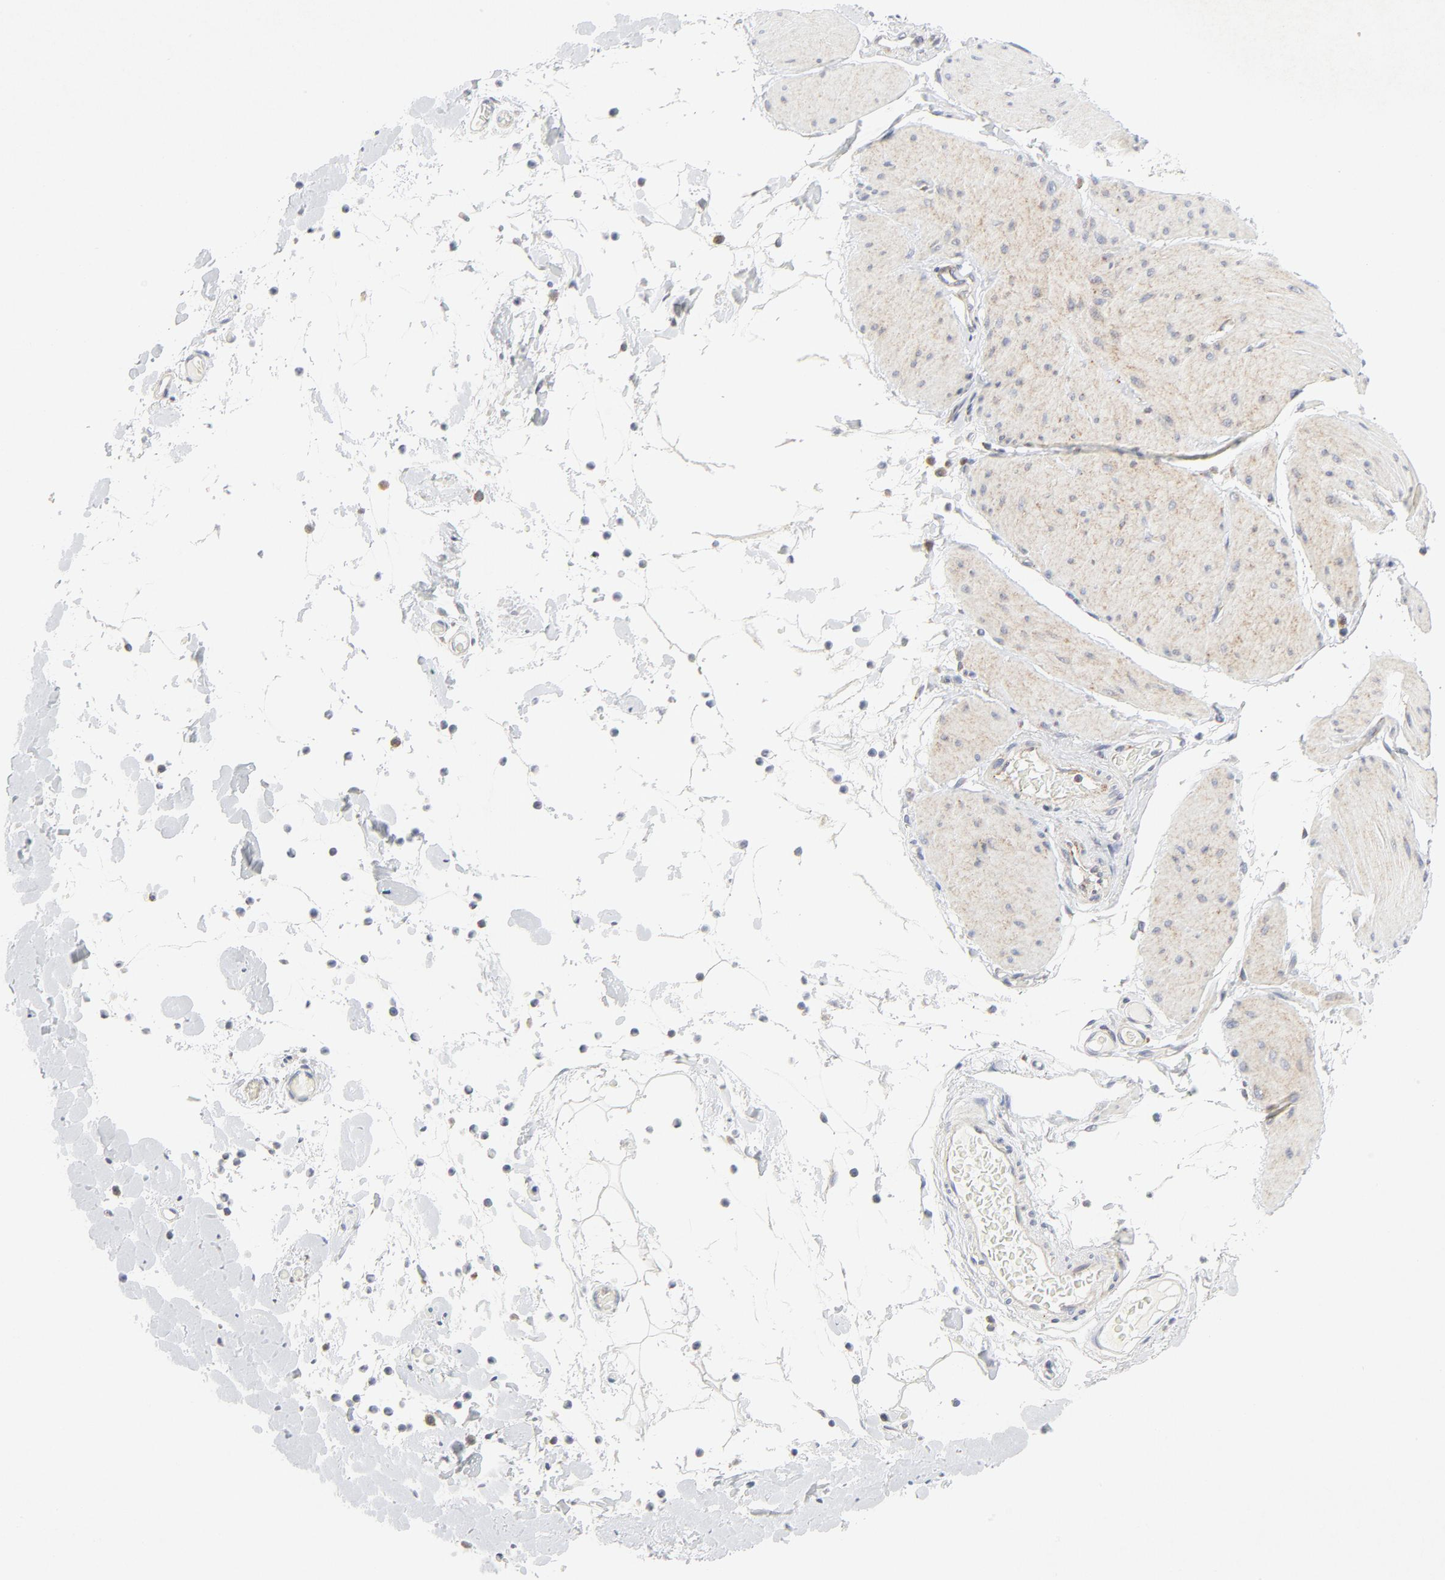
{"staining": {"intensity": "weak", "quantity": ">75%", "location": "cytoplasmic/membranous"}, "tissue": "smooth muscle", "cell_type": "Smooth muscle cells", "image_type": "normal", "snomed": [{"axis": "morphology", "description": "Normal tissue, NOS"}, {"axis": "topography", "description": "Smooth muscle"}, {"axis": "topography", "description": "Colon"}], "caption": "Approximately >75% of smooth muscle cells in normal smooth muscle reveal weak cytoplasmic/membranous protein staining as visualized by brown immunohistochemical staining.", "gene": "LRP6", "patient": {"sex": "male", "age": 67}}